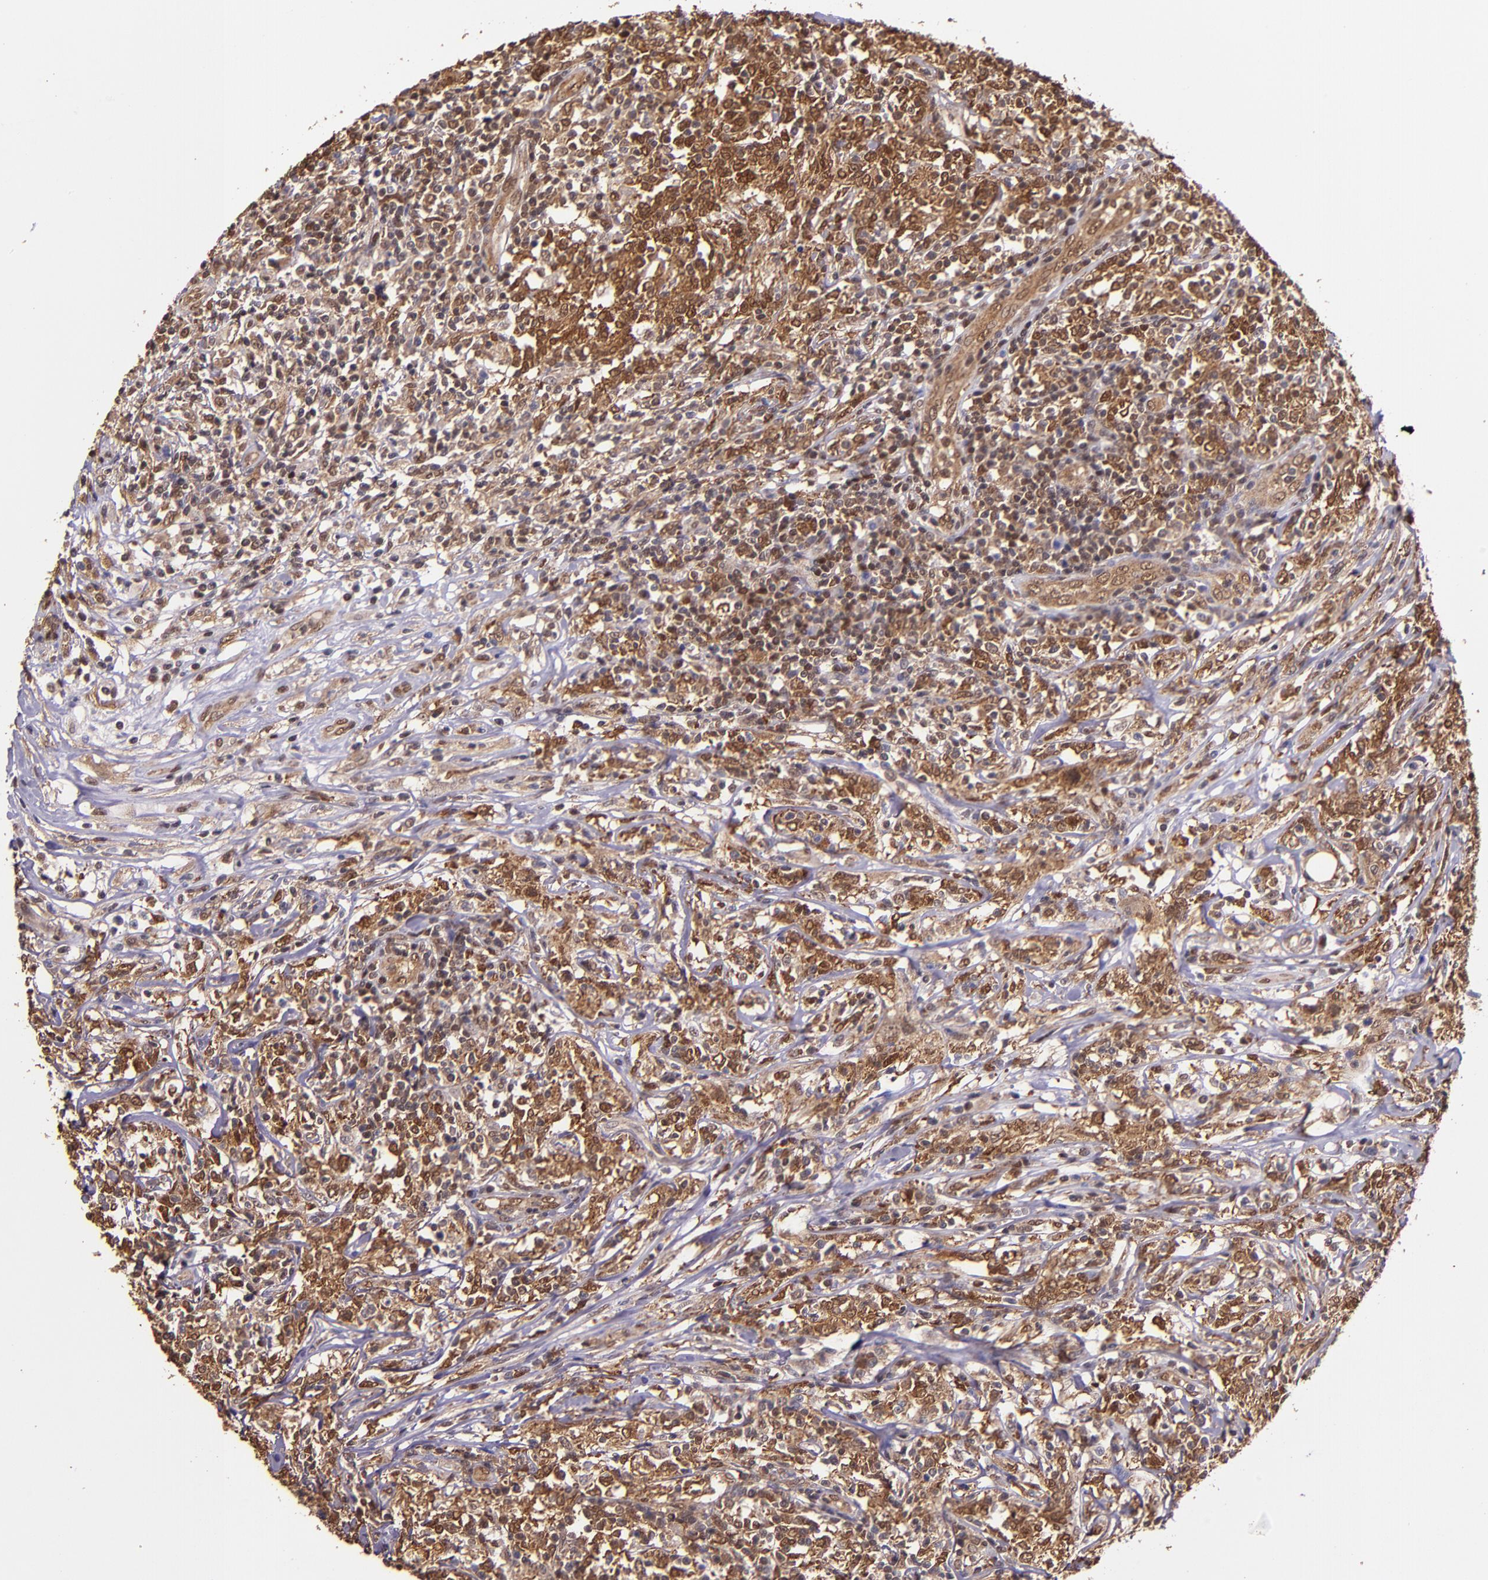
{"staining": {"intensity": "strong", "quantity": ">75%", "location": "cytoplasmic/membranous,nuclear"}, "tissue": "lymphoma", "cell_type": "Tumor cells", "image_type": "cancer", "snomed": [{"axis": "morphology", "description": "Malignant lymphoma, non-Hodgkin's type, High grade"}, {"axis": "topography", "description": "Lymph node"}], "caption": "Malignant lymphoma, non-Hodgkin's type (high-grade) tissue demonstrates strong cytoplasmic/membranous and nuclear expression in about >75% of tumor cells, visualized by immunohistochemistry.", "gene": "STAT6", "patient": {"sex": "female", "age": 84}}